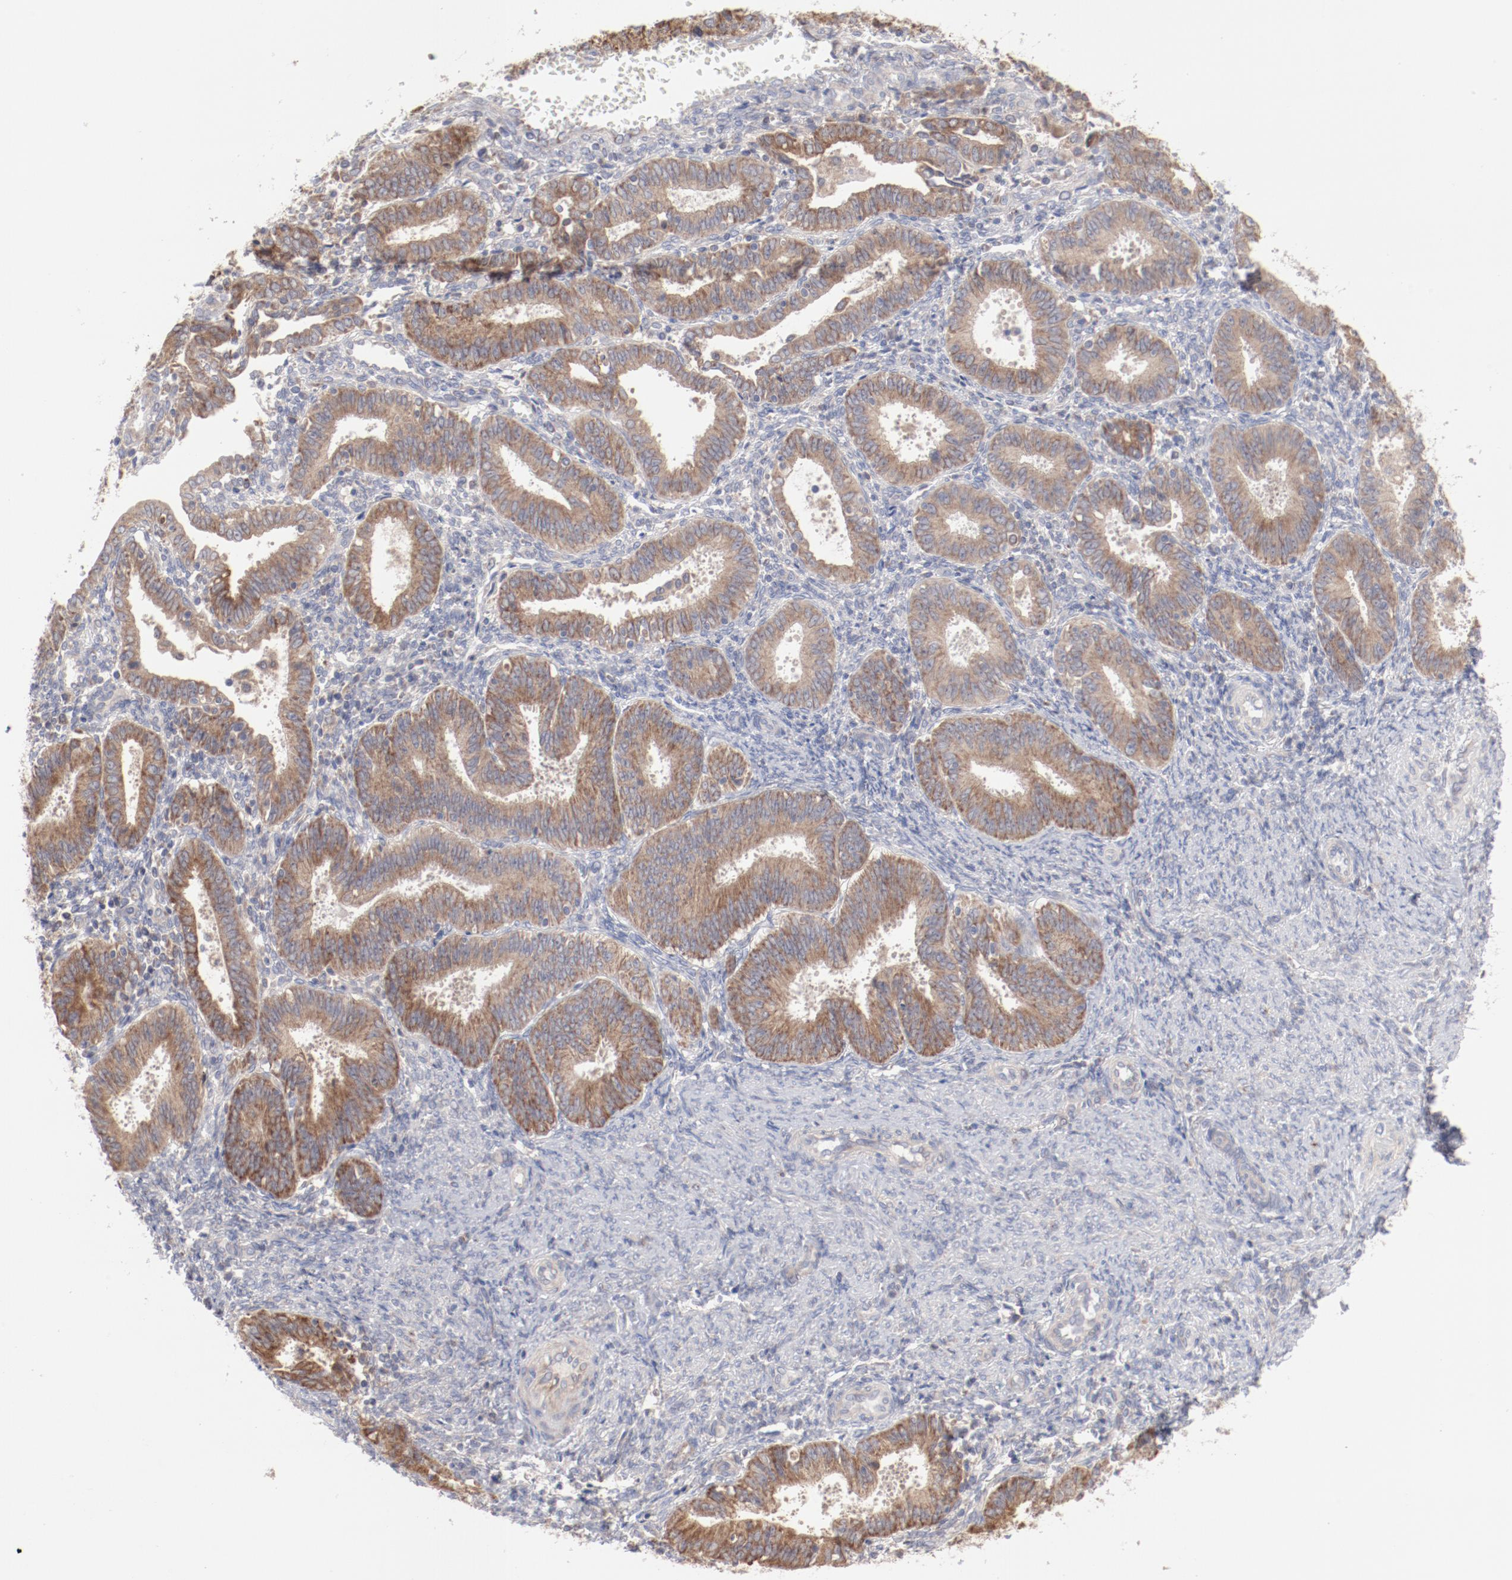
{"staining": {"intensity": "moderate", "quantity": ">75%", "location": "cytoplasmic/membranous"}, "tissue": "endometrial cancer", "cell_type": "Tumor cells", "image_type": "cancer", "snomed": [{"axis": "morphology", "description": "Adenocarcinoma, NOS"}, {"axis": "topography", "description": "Endometrium"}], "caption": "Immunohistochemical staining of human endometrial cancer reveals medium levels of moderate cytoplasmic/membranous staining in about >75% of tumor cells.", "gene": "PPFIBP2", "patient": {"sex": "female", "age": 42}}